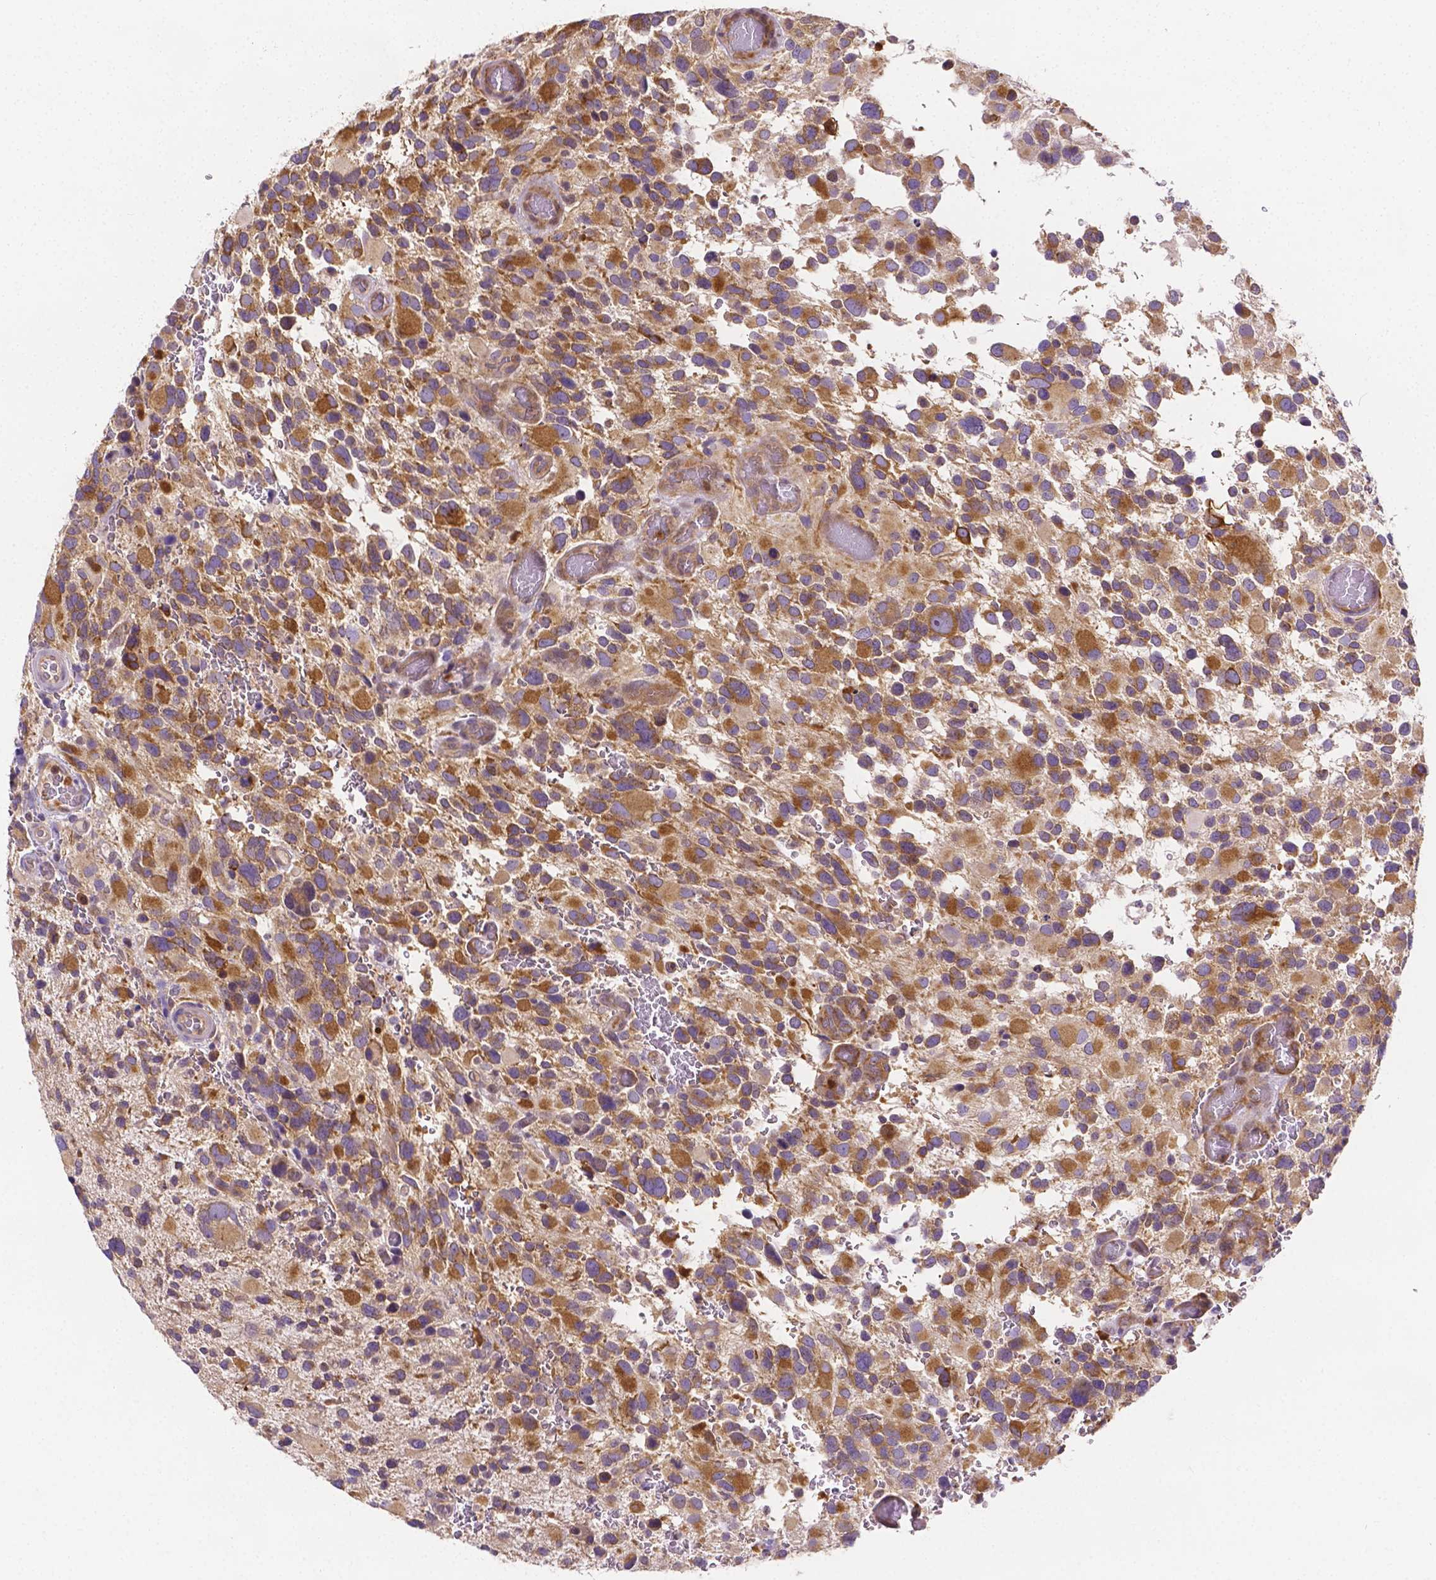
{"staining": {"intensity": "weak", "quantity": ">75%", "location": "cytoplasmic/membranous"}, "tissue": "glioma", "cell_type": "Tumor cells", "image_type": "cancer", "snomed": [{"axis": "morphology", "description": "Glioma, malignant, Low grade"}, {"axis": "topography", "description": "Brain"}], "caption": "High-magnification brightfield microscopy of glioma stained with DAB (brown) and counterstained with hematoxylin (blue). tumor cells exhibit weak cytoplasmic/membranous expression is present in approximately>75% of cells. Nuclei are stained in blue.", "gene": "ZNRD2", "patient": {"sex": "female", "age": 32}}